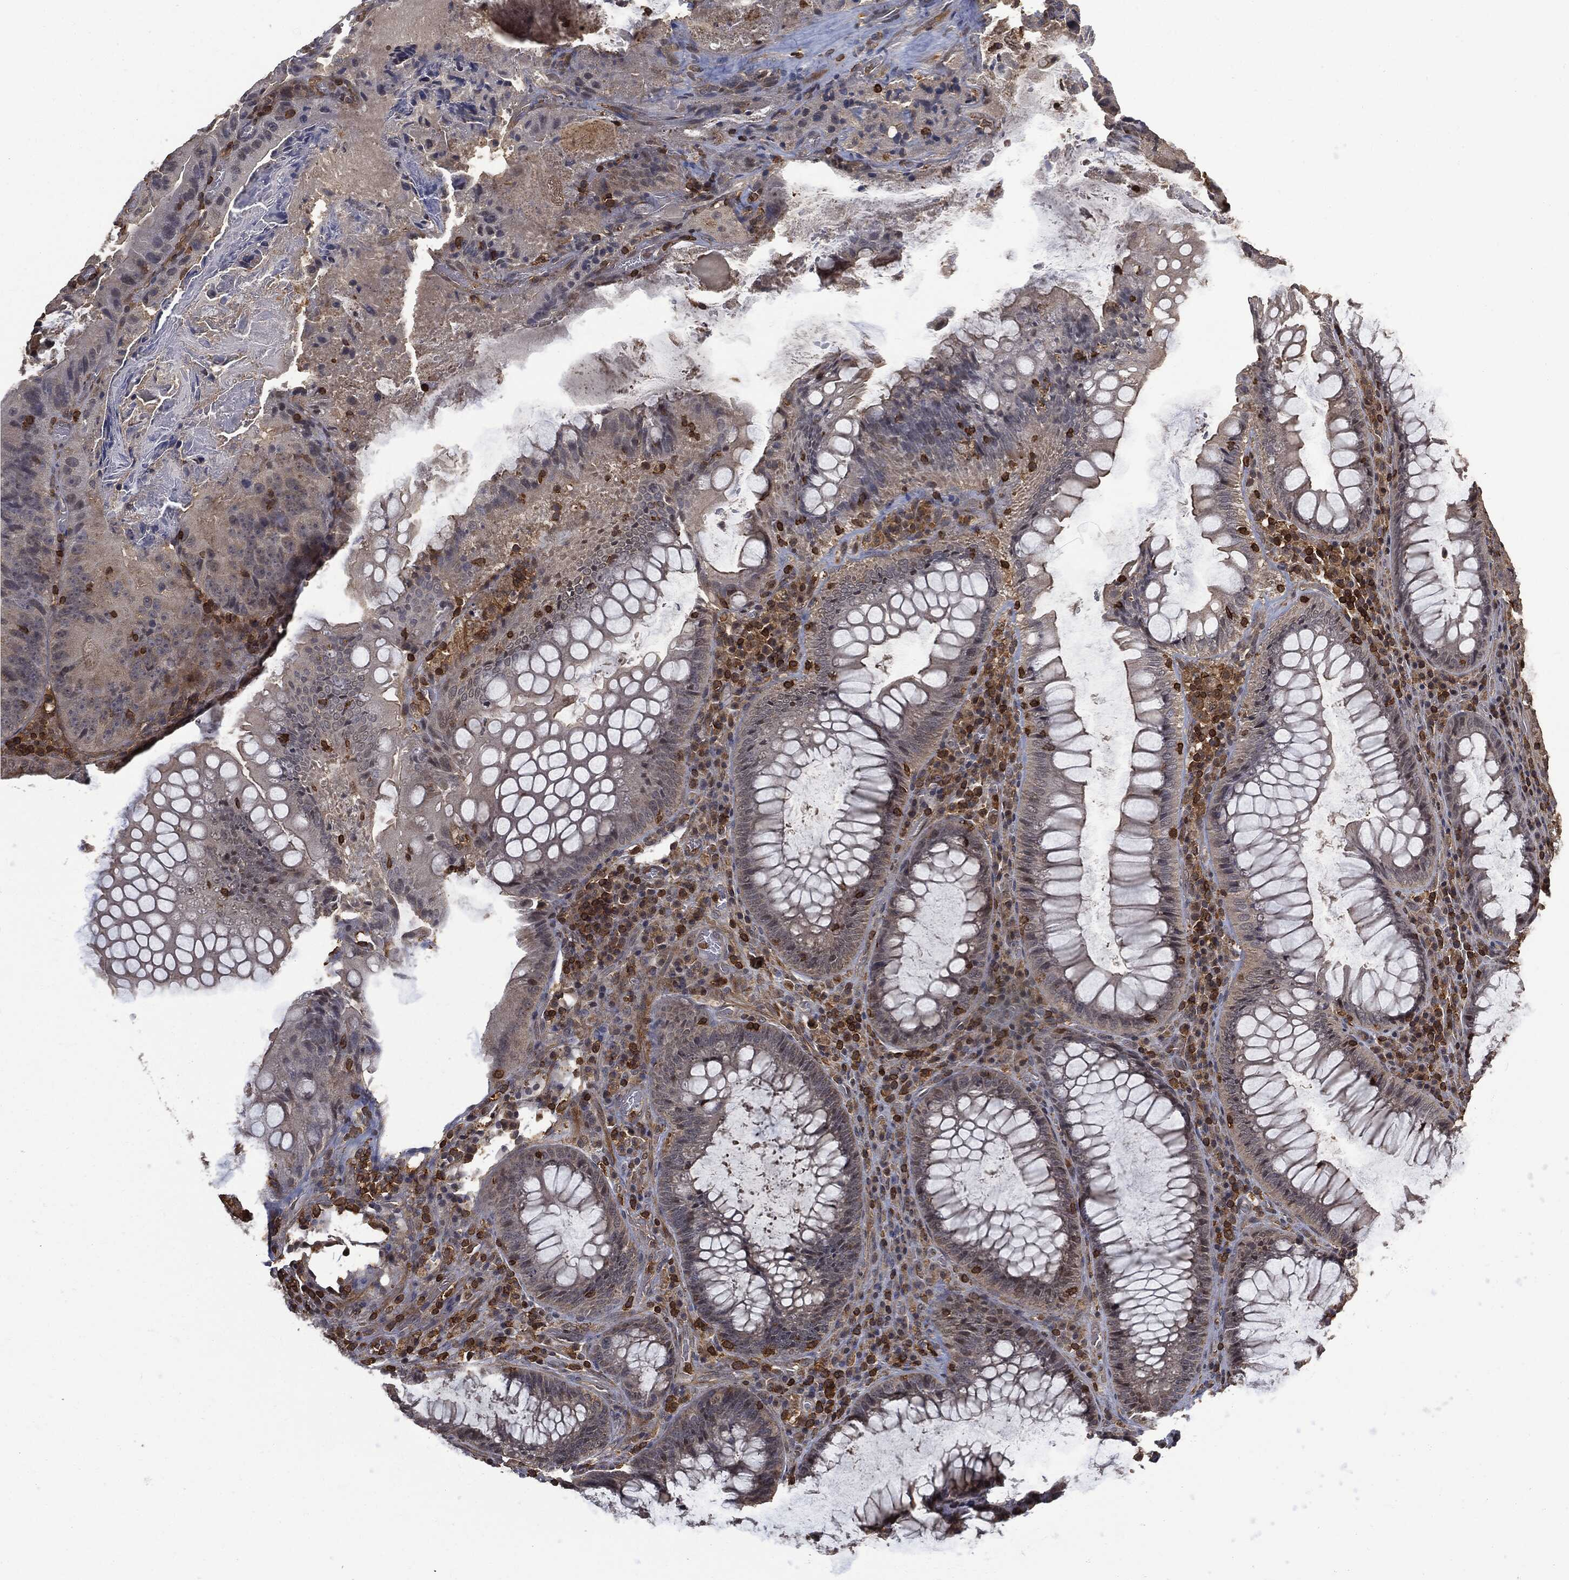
{"staining": {"intensity": "negative", "quantity": "none", "location": "none"}, "tissue": "colorectal cancer", "cell_type": "Tumor cells", "image_type": "cancer", "snomed": [{"axis": "morphology", "description": "Adenocarcinoma, NOS"}, {"axis": "topography", "description": "Colon"}], "caption": "IHC photomicrograph of colorectal adenocarcinoma stained for a protein (brown), which demonstrates no expression in tumor cells.", "gene": "PSMB10", "patient": {"sex": "female", "age": 86}}